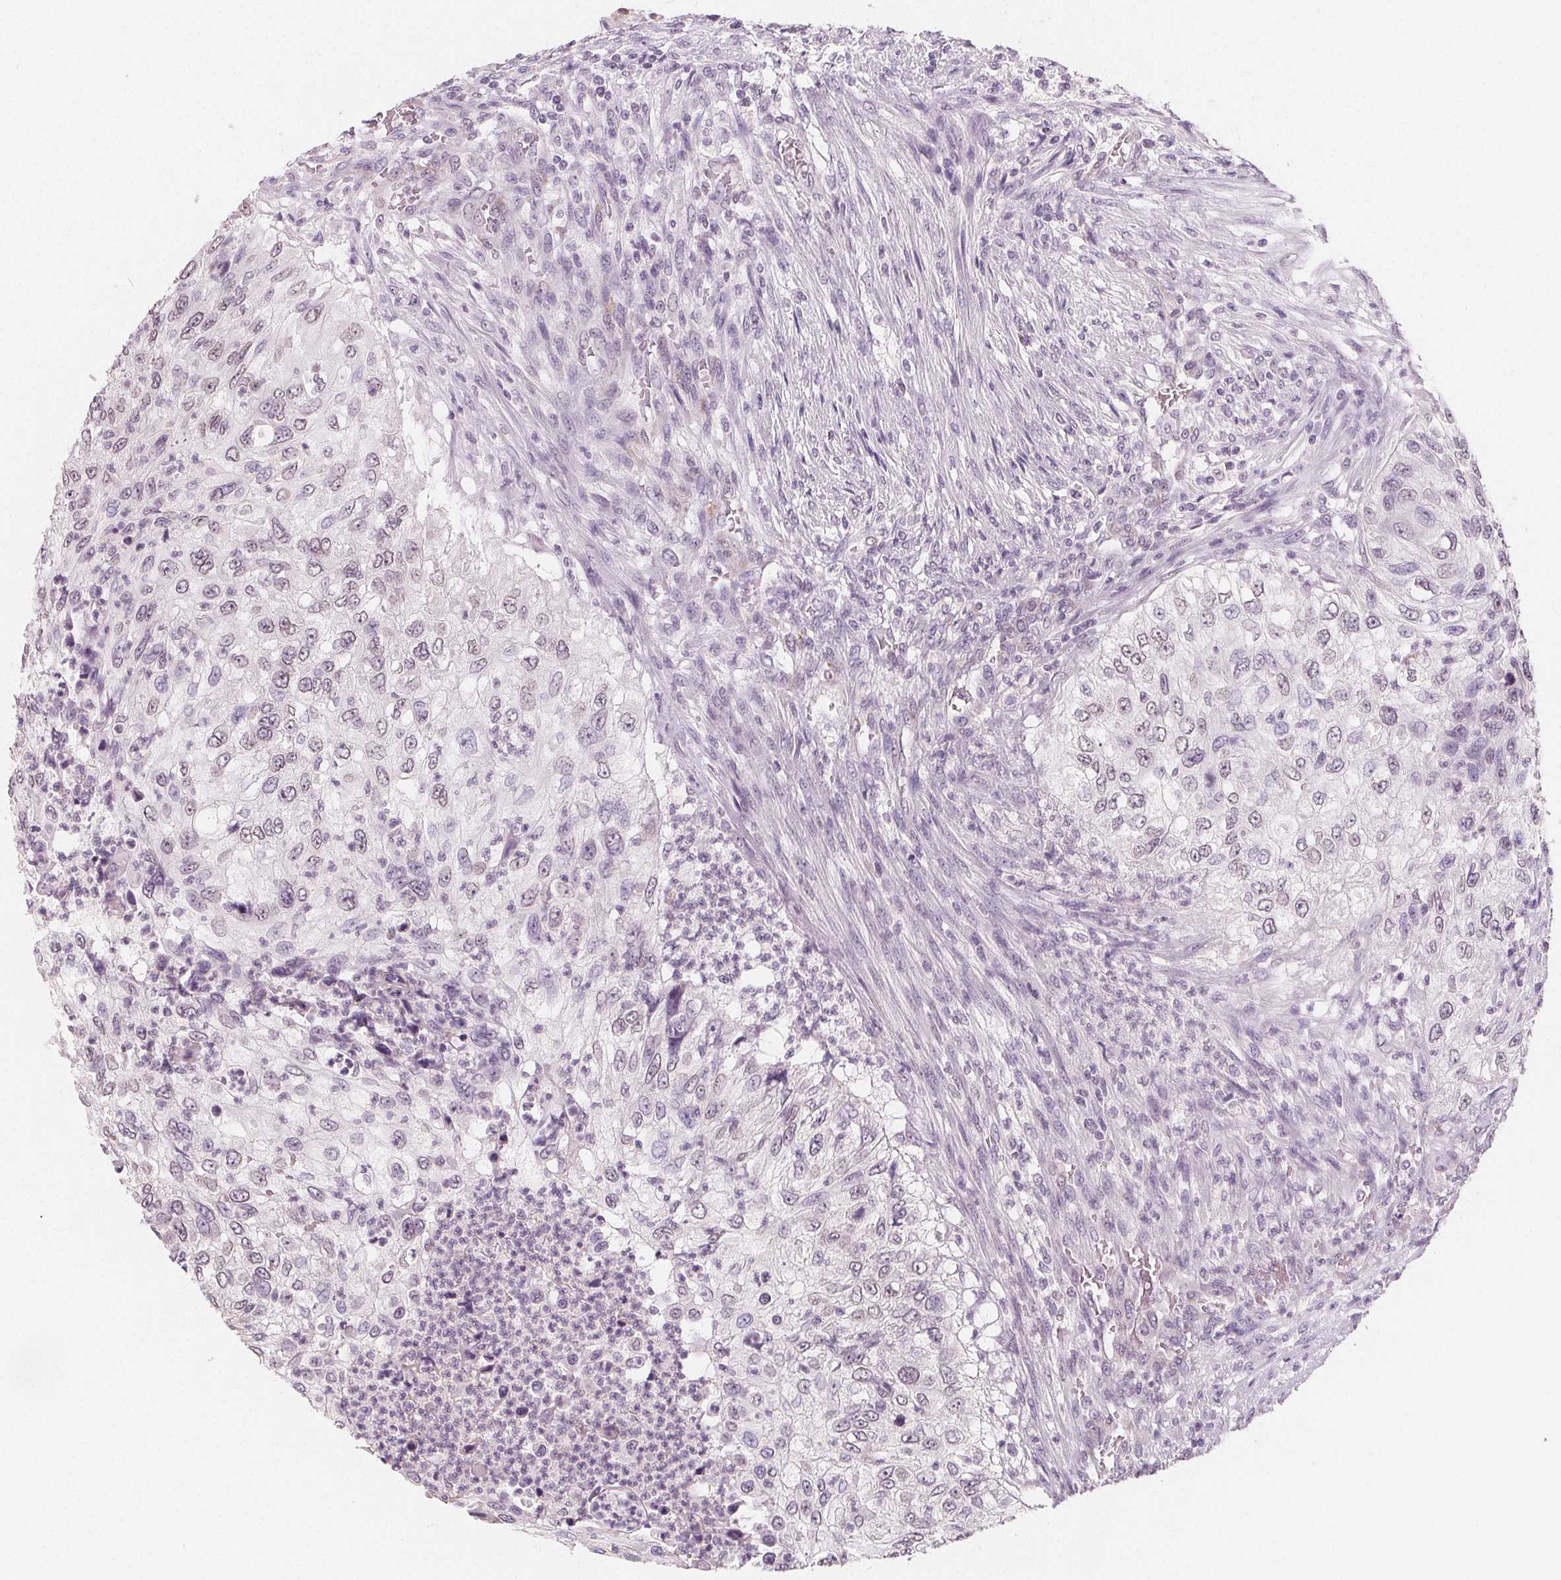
{"staining": {"intensity": "weak", "quantity": "<25%", "location": "nuclear"}, "tissue": "urothelial cancer", "cell_type": "Tumor cells", "image_type": "cancer", "snomed": [{"axis": "morphology", "description": "Urothelial carcinoma, High grade"}, {"axis": "topography", "description": "Urinary bladder"}], "caption": "The micrograph demonstrates no staining of tumor cells in urothelial cancer.", "gene": "DBX2", "patient": {"sex": "female", "age": 60}}